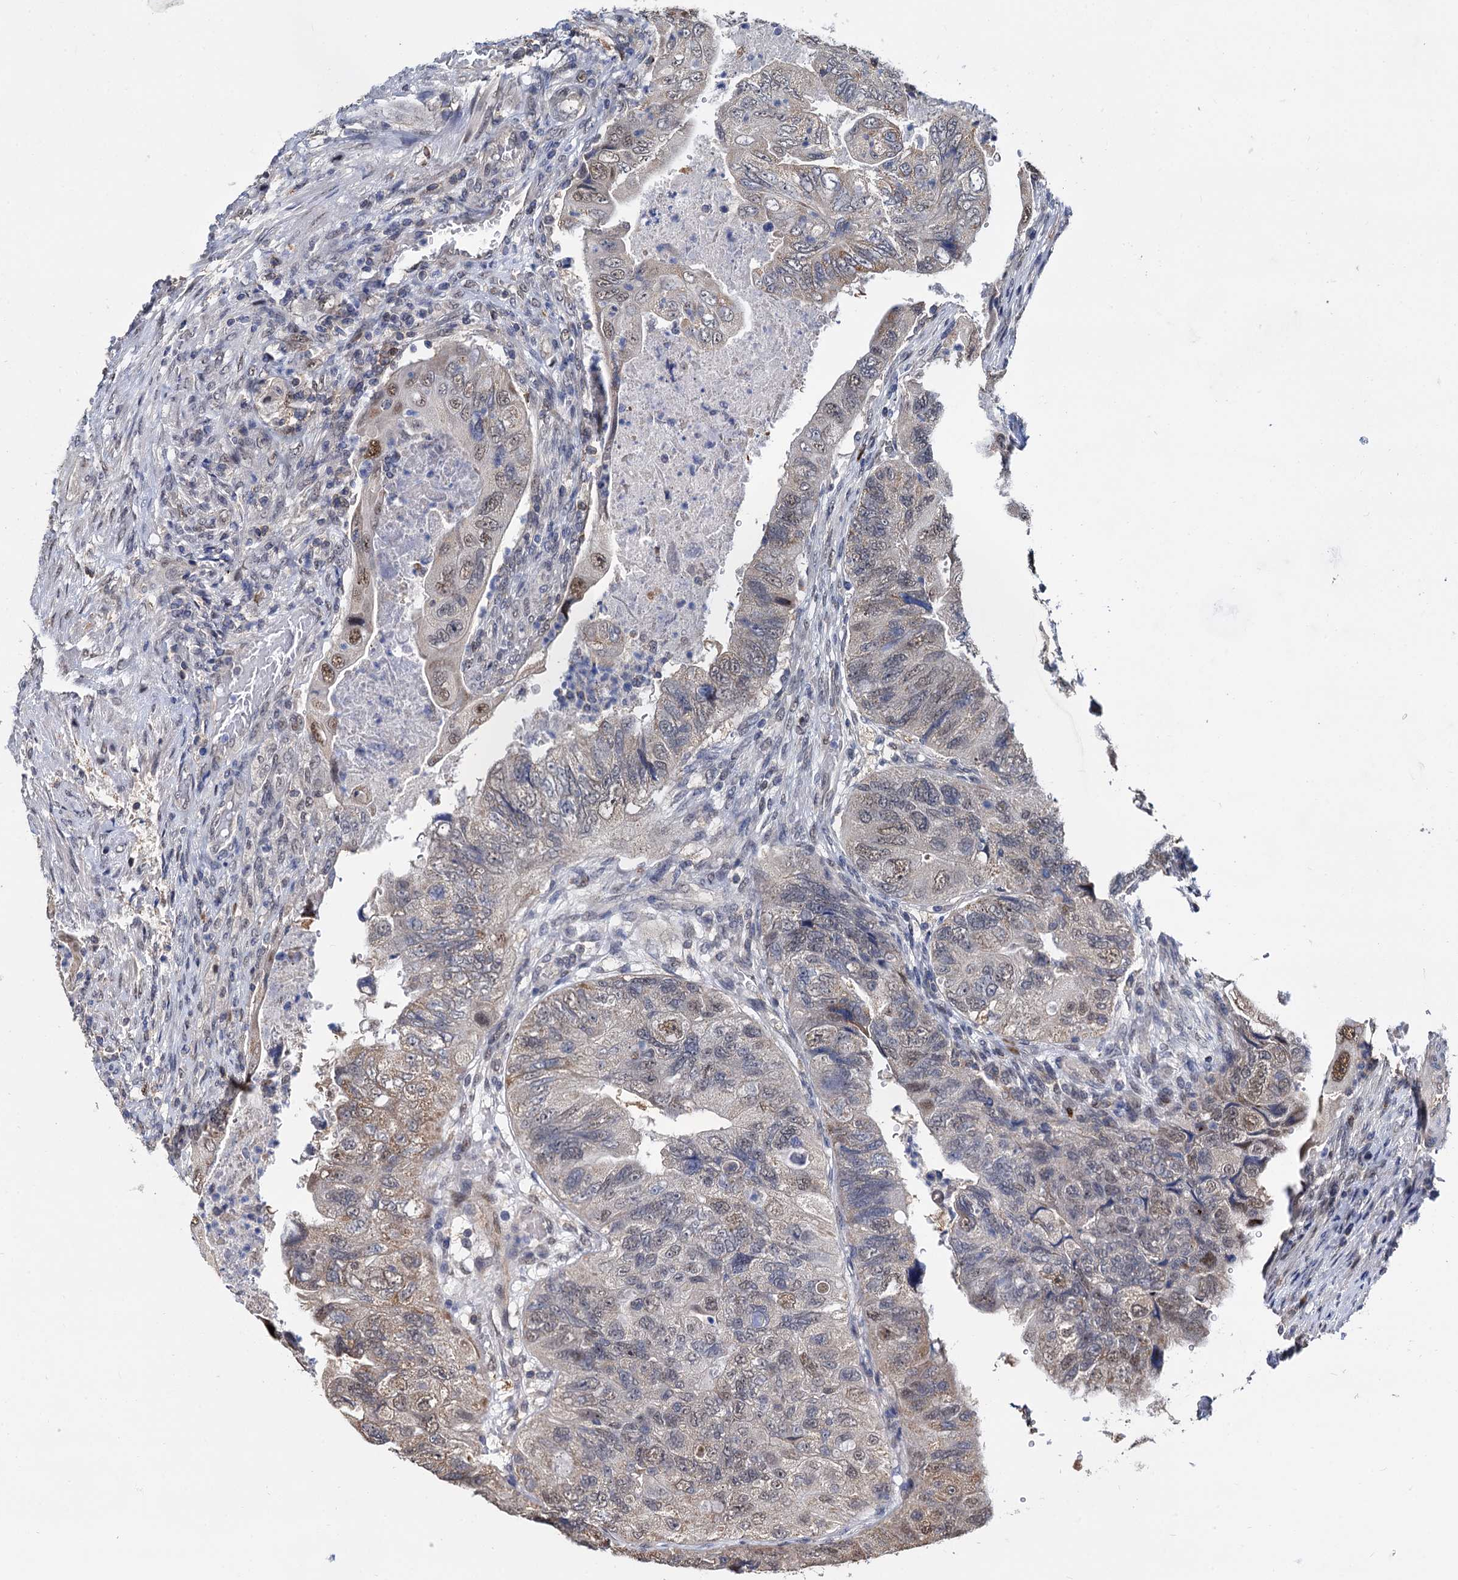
{"staining": {"intensity": "weak", "quantity": "25%-75%", "location": "nuclear"}, "tissue": "colorectal cancer", "cell_type": "Tumor cells", "image_type": "cancer", "snomed": [{"axis": "morphology", "description": "Adenocarcinoma, NOS"}, {"axis": "topography", "description": "Rectum"}], "caption": "Human adenocarcinoma (colorectal) stained with a protein marker reveals weak staining in tumor cells.", "gene": "PSMD4", "patient": {"sex": "male", "age": 63}}